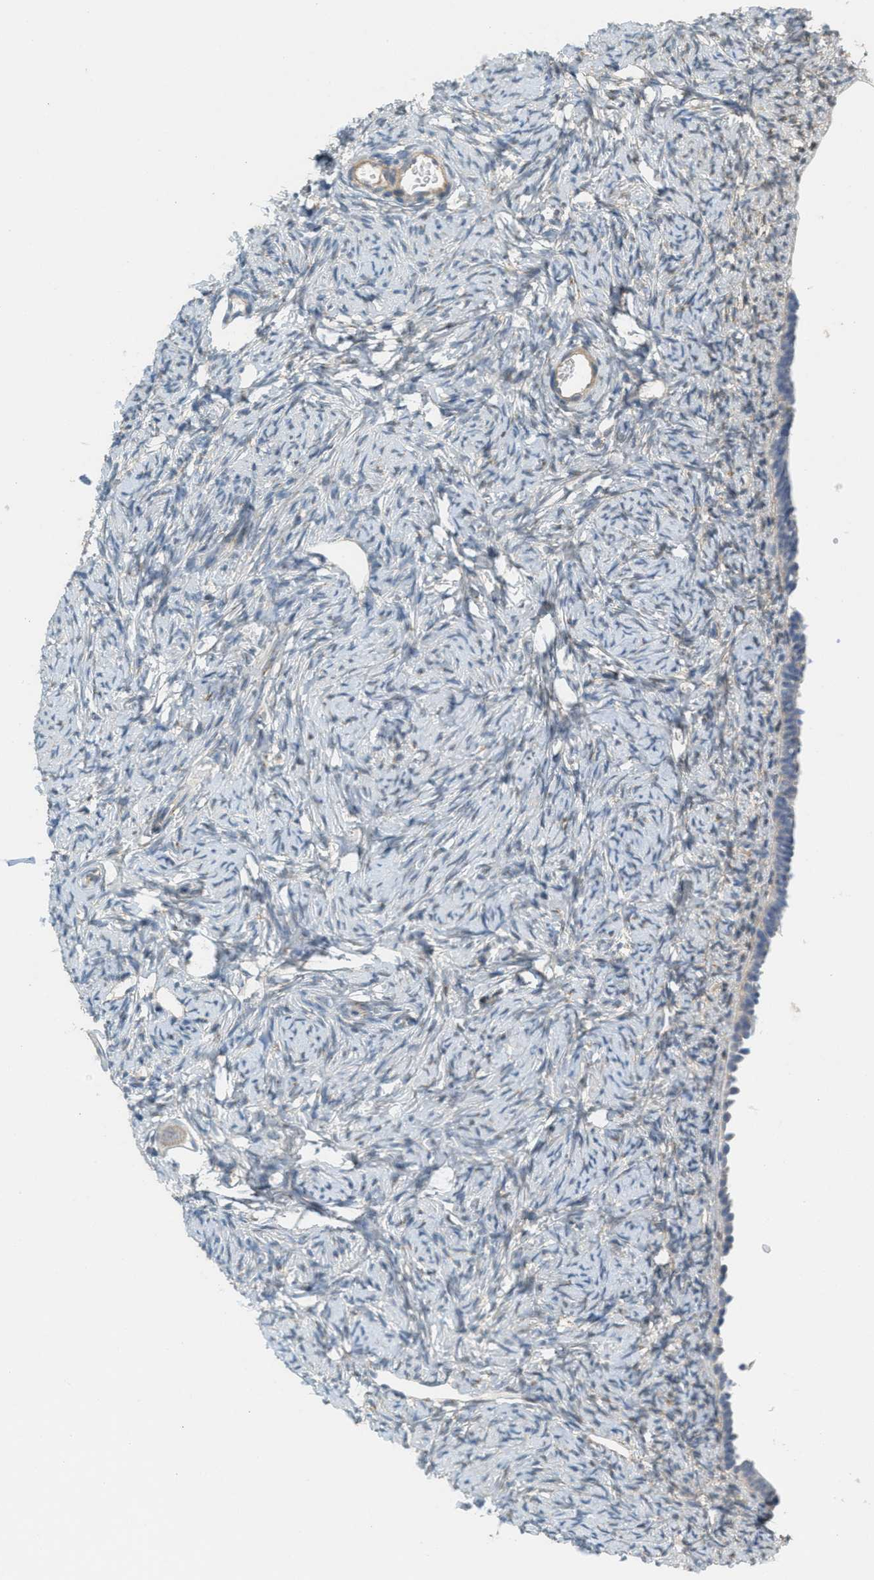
{"staining": {"intensity": "weak", "quantity": "<25%", "location": "cytoplasmic/membranous"}, "tissue": "ovary", "cell_type": "Follicle cells", "image_type": "normal", "snomed": [{"axis": "morphology", "description": "Normal tissue, NOS"}, {"axis": "topography", "description": "Ovary"}], "caption": "This histopathology image is of normal ovary stained with immunohistochemistry (IHC) to label a protein in brown with the nuclei are counter-stained blue. There is no positivity in follicle cells.", "gene": "ADCY5", "patient": {"sex": "female", "age": 33}}